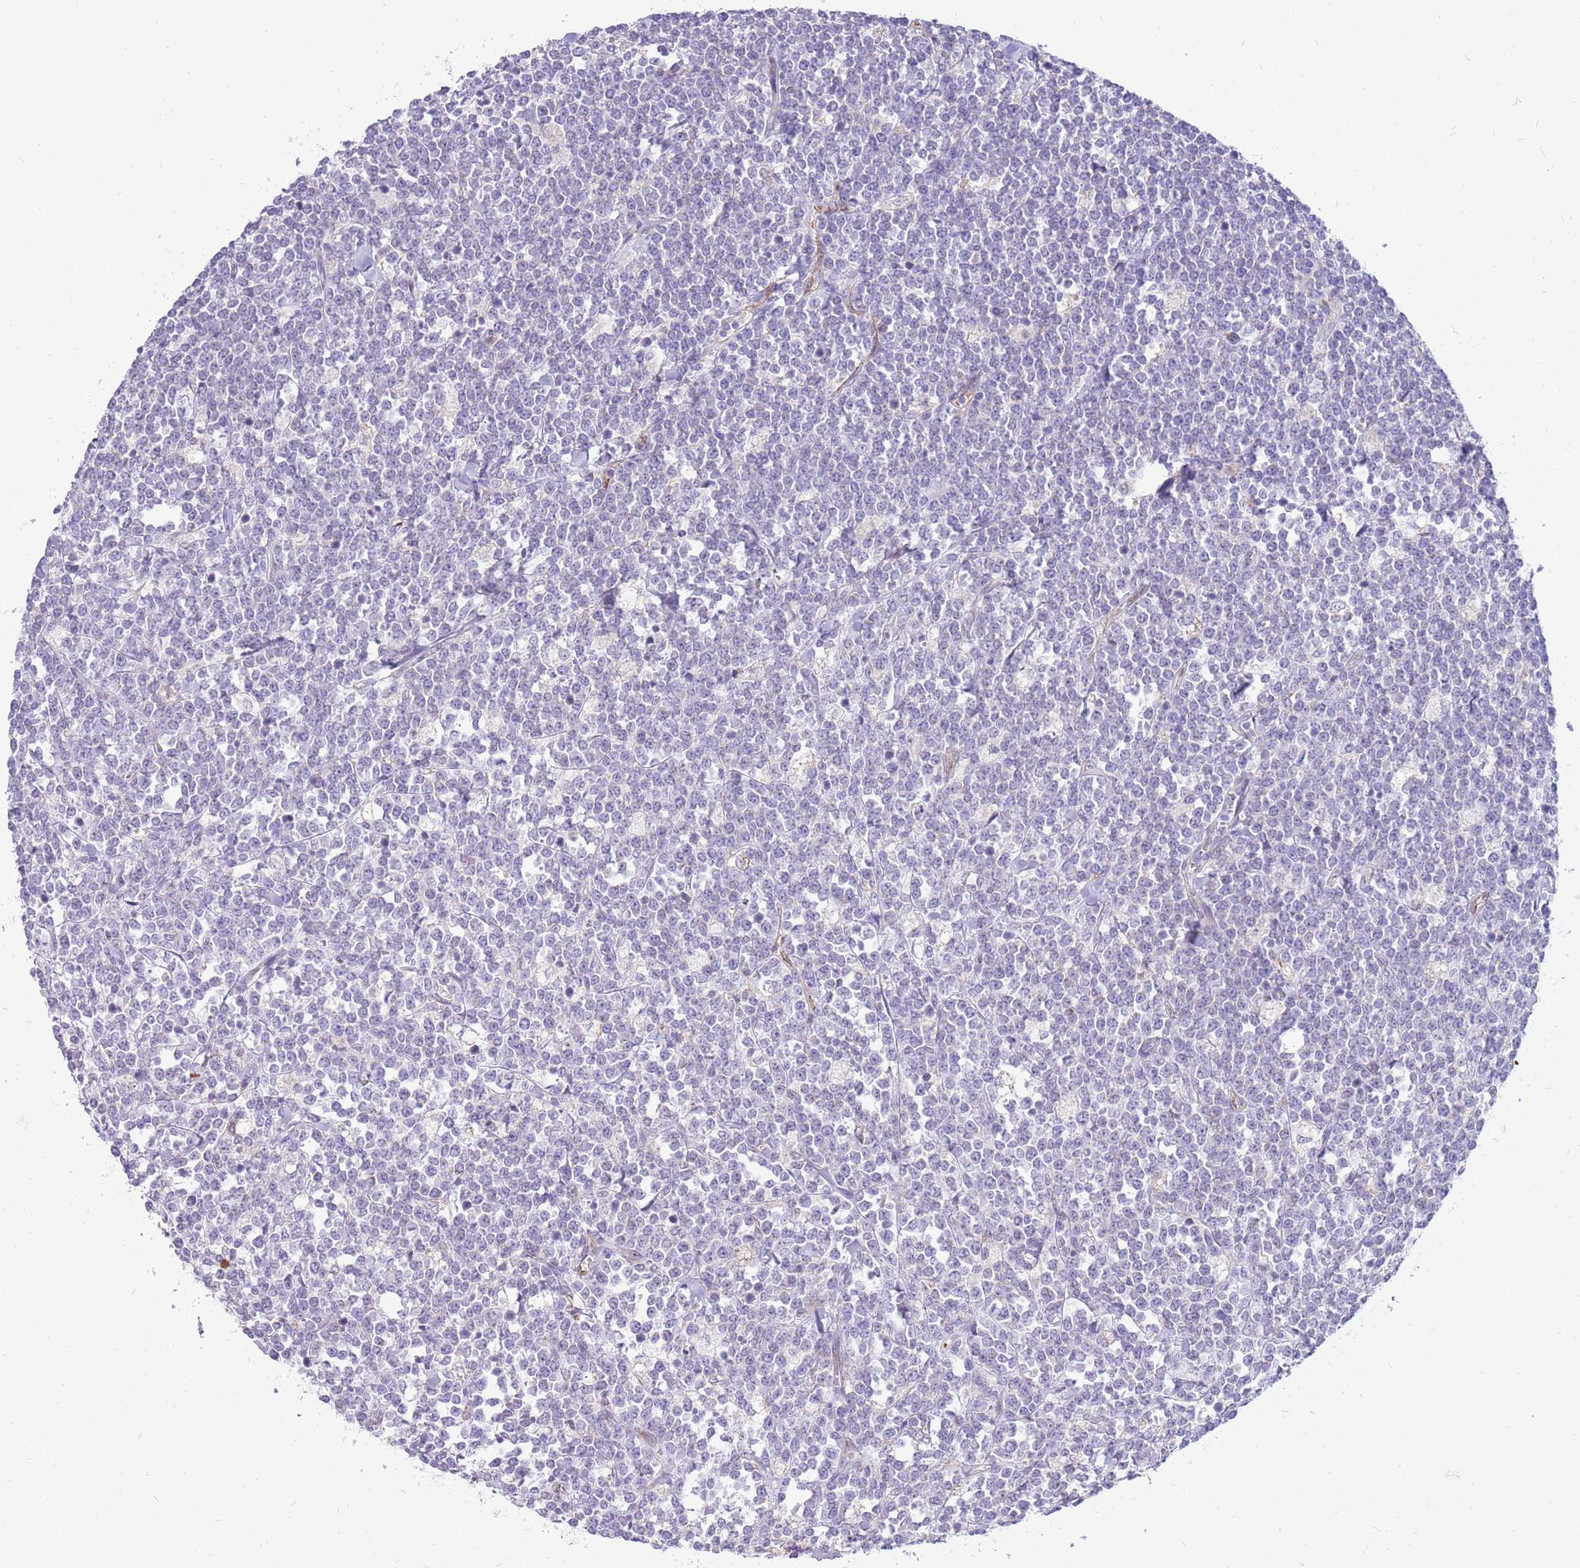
{"staining": {"intensity": "negative", "quantity": "none", "location": "none"}, "tissue": "lymphoma", "cell_type": "Tumor cells", "image_type": "cancer", "snomed": [{"axis": "morphology", "description": "Malignant lymphoma, non-Hodgkin's type, High grade"}, {"axis": "topography", "description": "Small intestine"}], "caption": "This micrograph is of lymphoma stained with immunohistochemistry (IHC) to label a protein in brown with the nuclei are counter-stained blue. There is no expression in tumor cells.", "gene": "PCNX1", "patient": {"sex": "male", "age": 8}}